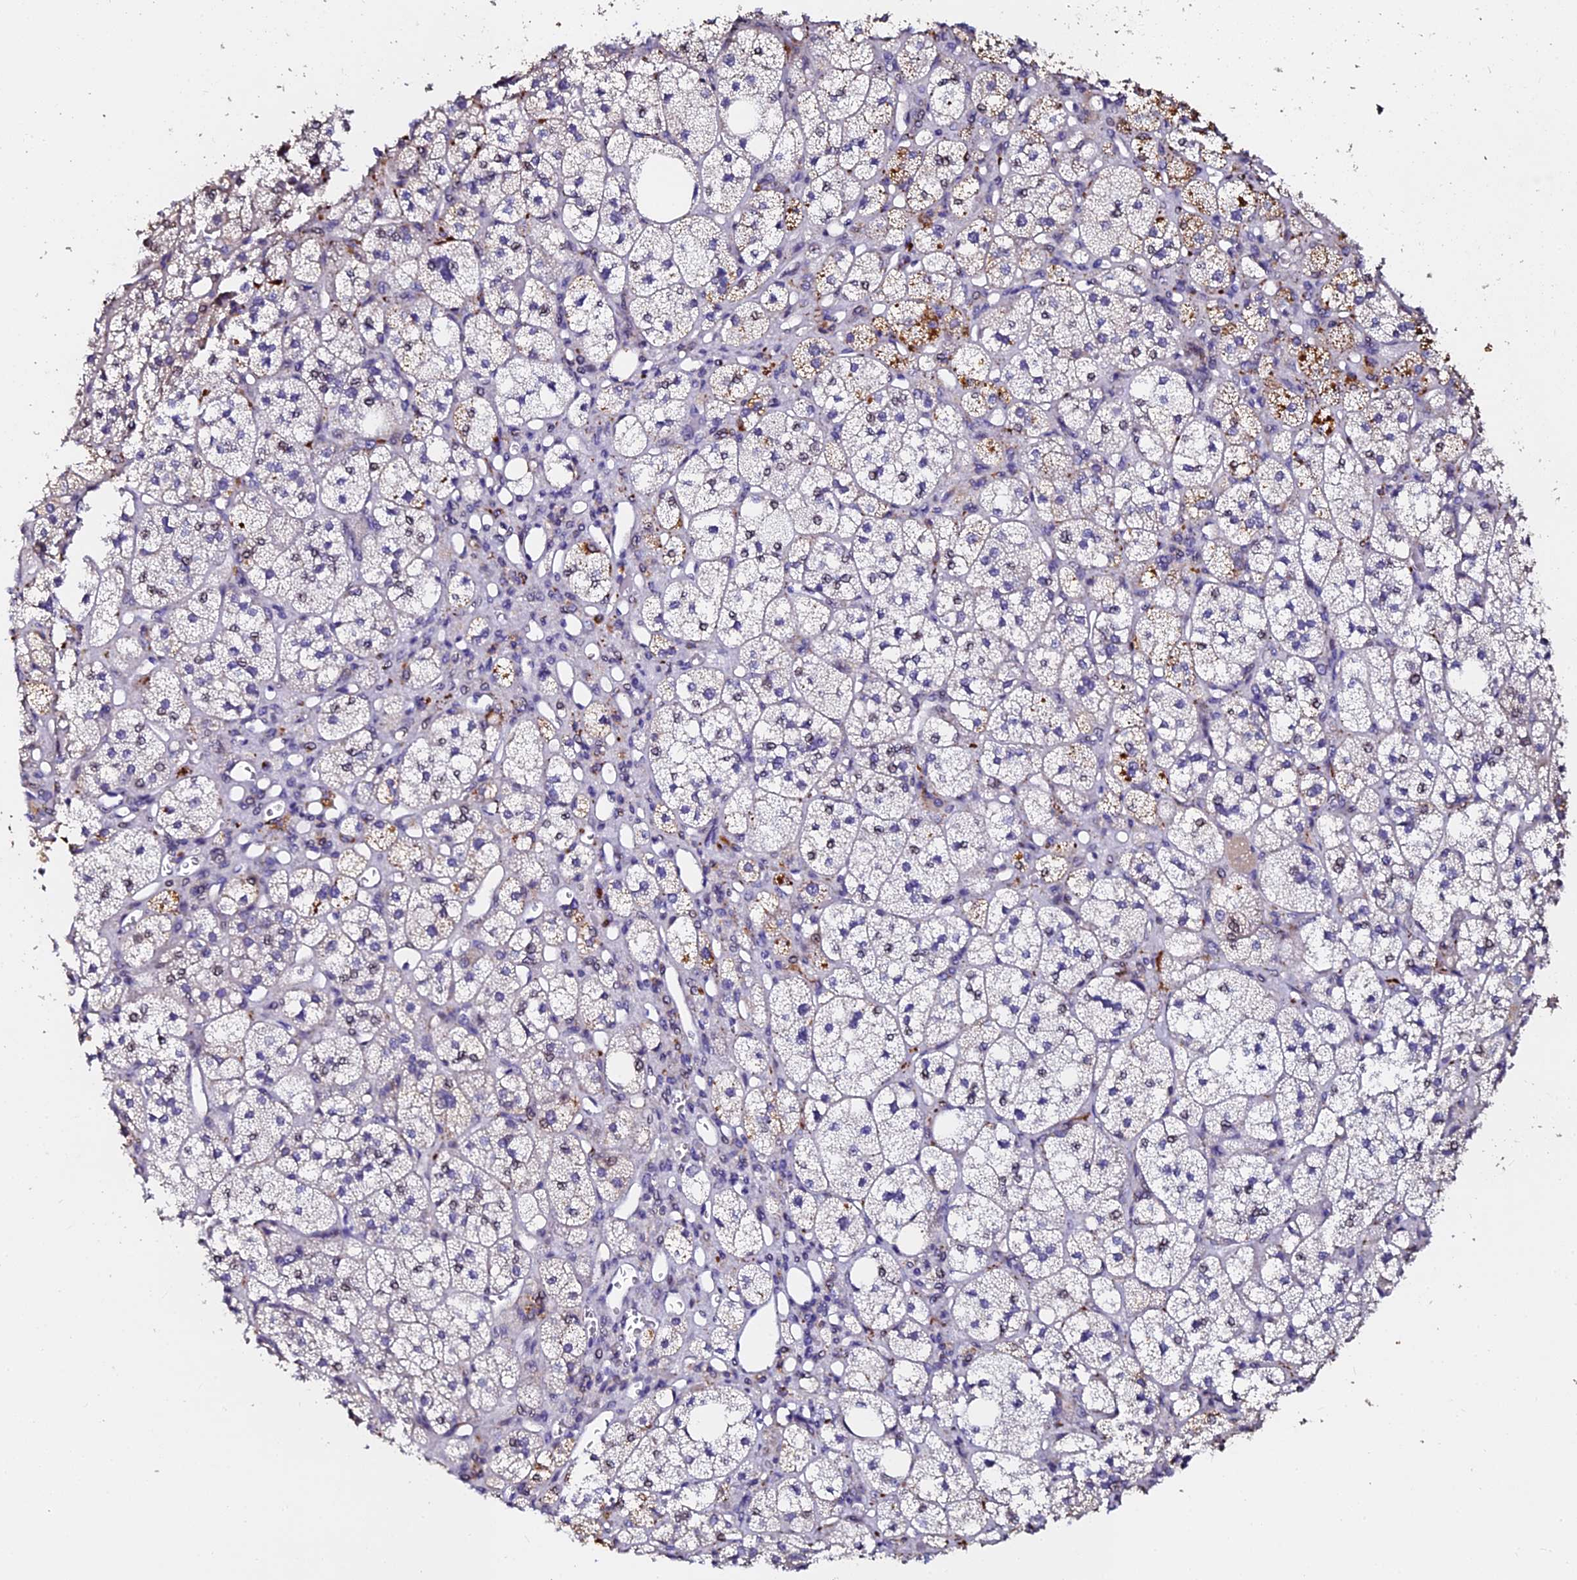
{"staining": {"intensity": "moderate", "quantity": "25%-75%", "location": "cytoplasmic/membranous,nuclear"}, "tissue": "adrenal gland", "cell_type": "Glandular cells", "image_type": "normal", "snomed": [{"axis": "morphology", "description": "Normal tissue, NOS"}, {"axis": "topography", "description": "Adrenal gland"}], "caption": "High-magnification brightfield microscopy of benign adrenal gland stained with DAB (3,3'-diaminobenzidine) (brown) and counterstained with hematoxylin (blue). glandular cells exhibit moderate cytoplasmic/membranous,nuclear expression is identified in approximately25%-75% of cells. The staining was performed using DAB (3,3'-diaminobenzidine), with brown indicating positive protein expression. Nuclei are stained blue with hematoxylin.", "gene": "GPN3", "patient": {"sex": "male", "age": 61}}